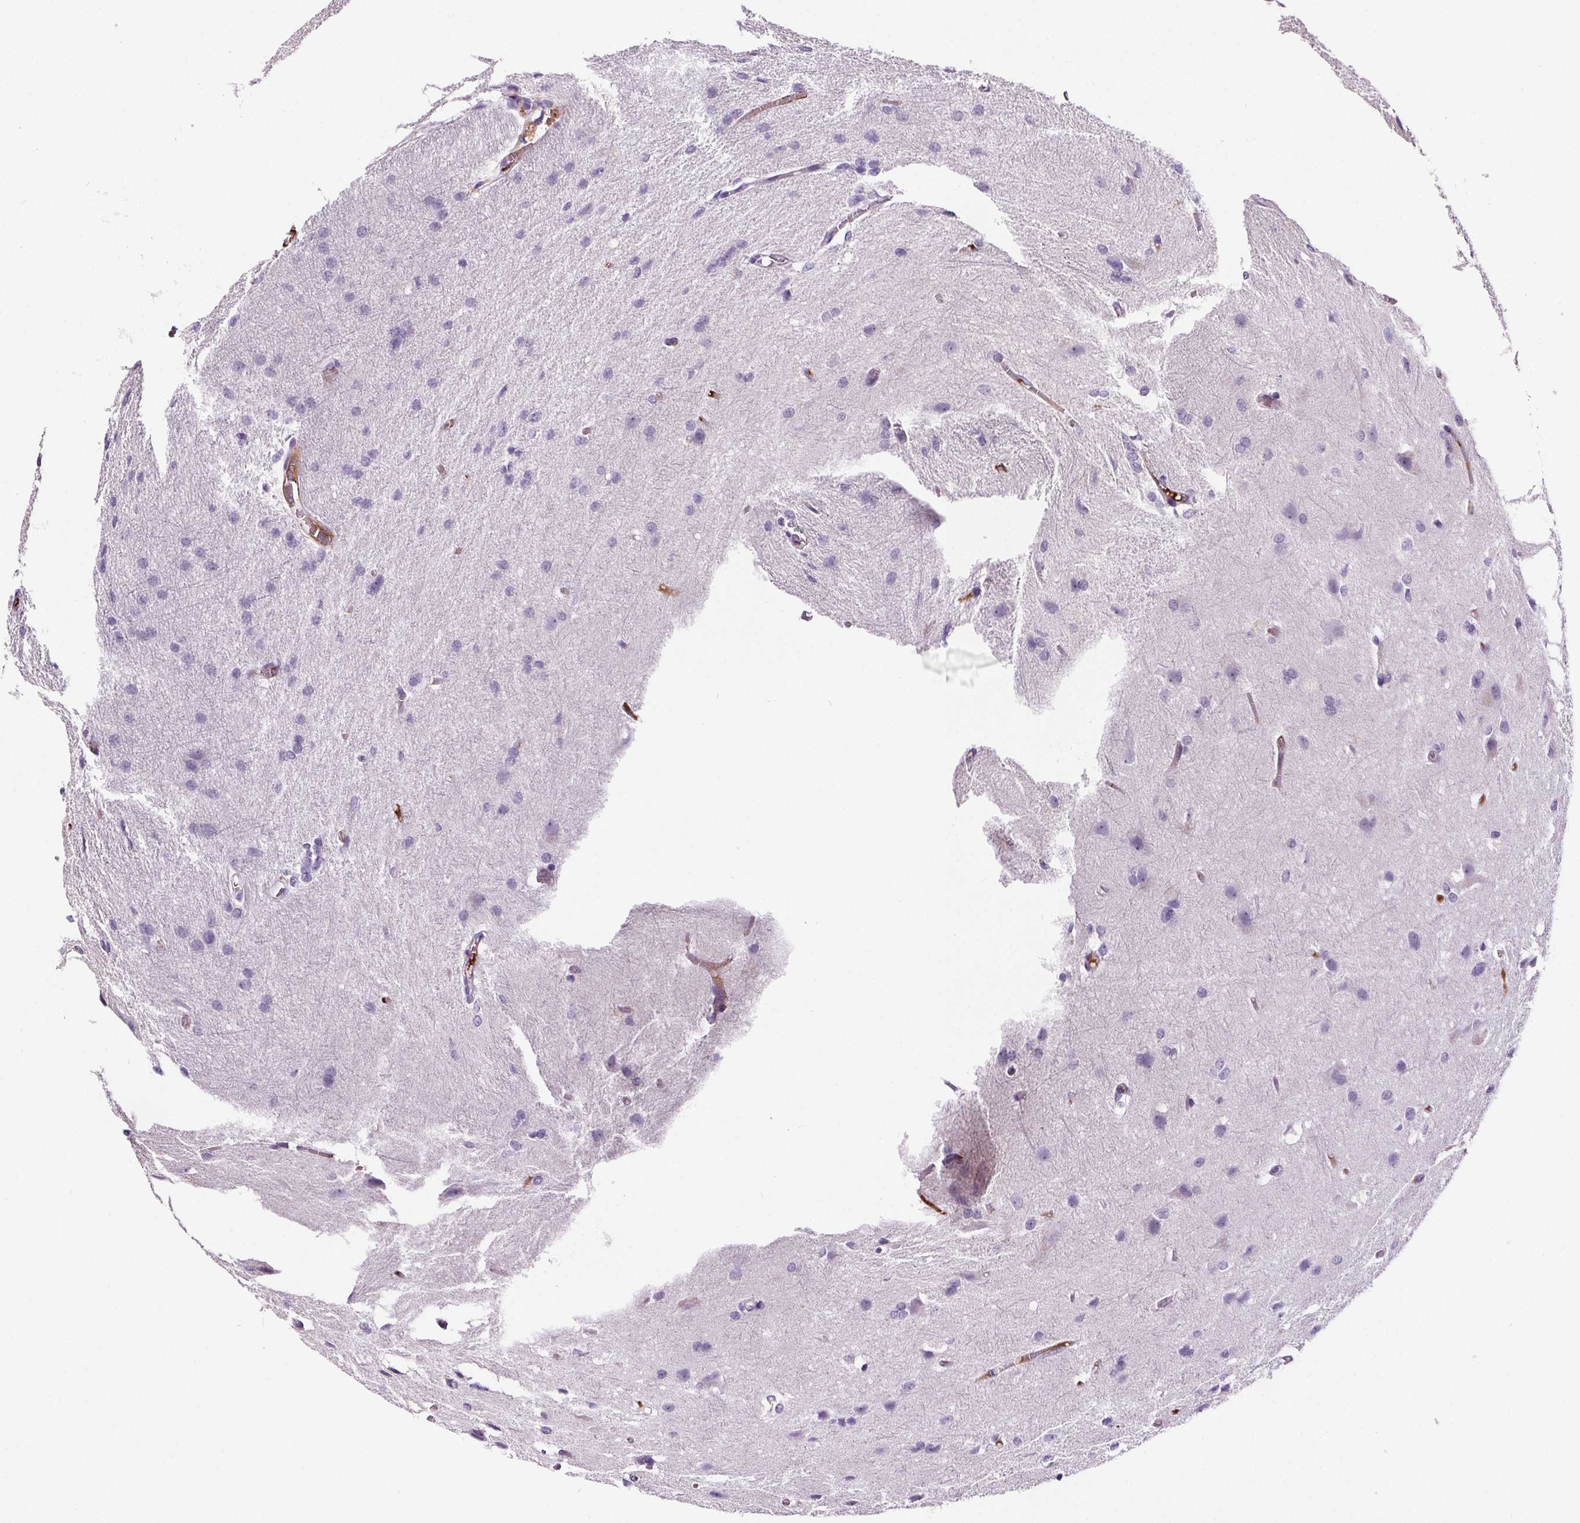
{"staining": {"intensity": "negative", "quantity": "none", "location": "none"}, "tissue": "glioma", "cell_type": "Tumor cells", "image_type": "cancer", "snomed": [{"axis": "morphology", "description": "Glioma, malignant, High grade"}, {"axis": "topography", "description": "Brain"}], "caption": "IHC photomicrograph of neoplastic tissue: malignant high-grade glioma stained with DAB demonstrates no significant protein expression in tumor cells.", "gene": "CD5L", "patient": {"sex": "male", "age": 68}}